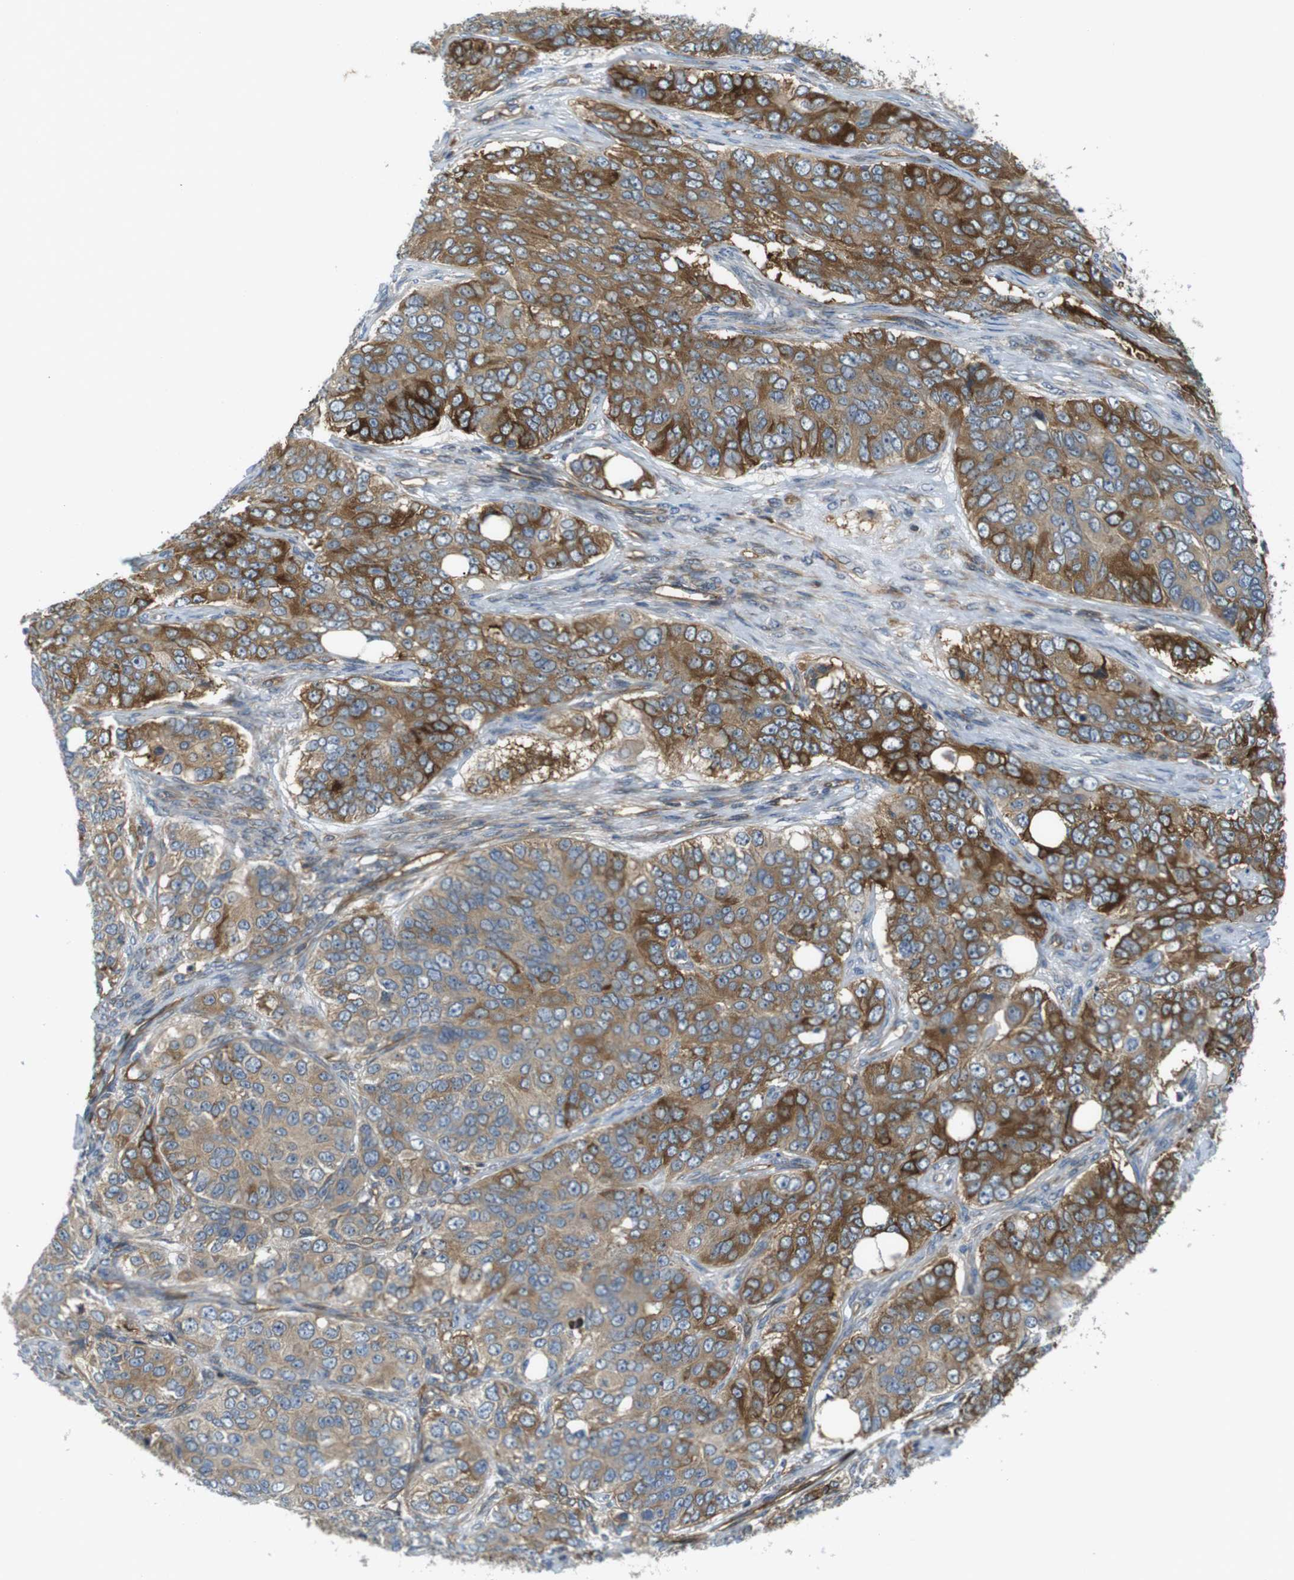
{"staining": {"intensity": "moderate", "quantity": ">75%", "location": "cytoplasmic/membranous"}, "tissue": "ovarian cancer", "cell_type": "Tumor cells", "image_type": "cancer", "snomed": [{"axis": "morphology", "description": "Carcinoma, endometroid"}, {"axis": "topography", "description": "Ovary"}], "caption": "Protein analysis of ovarian endometroid carcinoma tissue exhibits moderate cytoplasmic/membranous staining in approximately >75% of tumor cells.", "gene": "TSC1", "patient": {"sex": "female", "age": 51}}